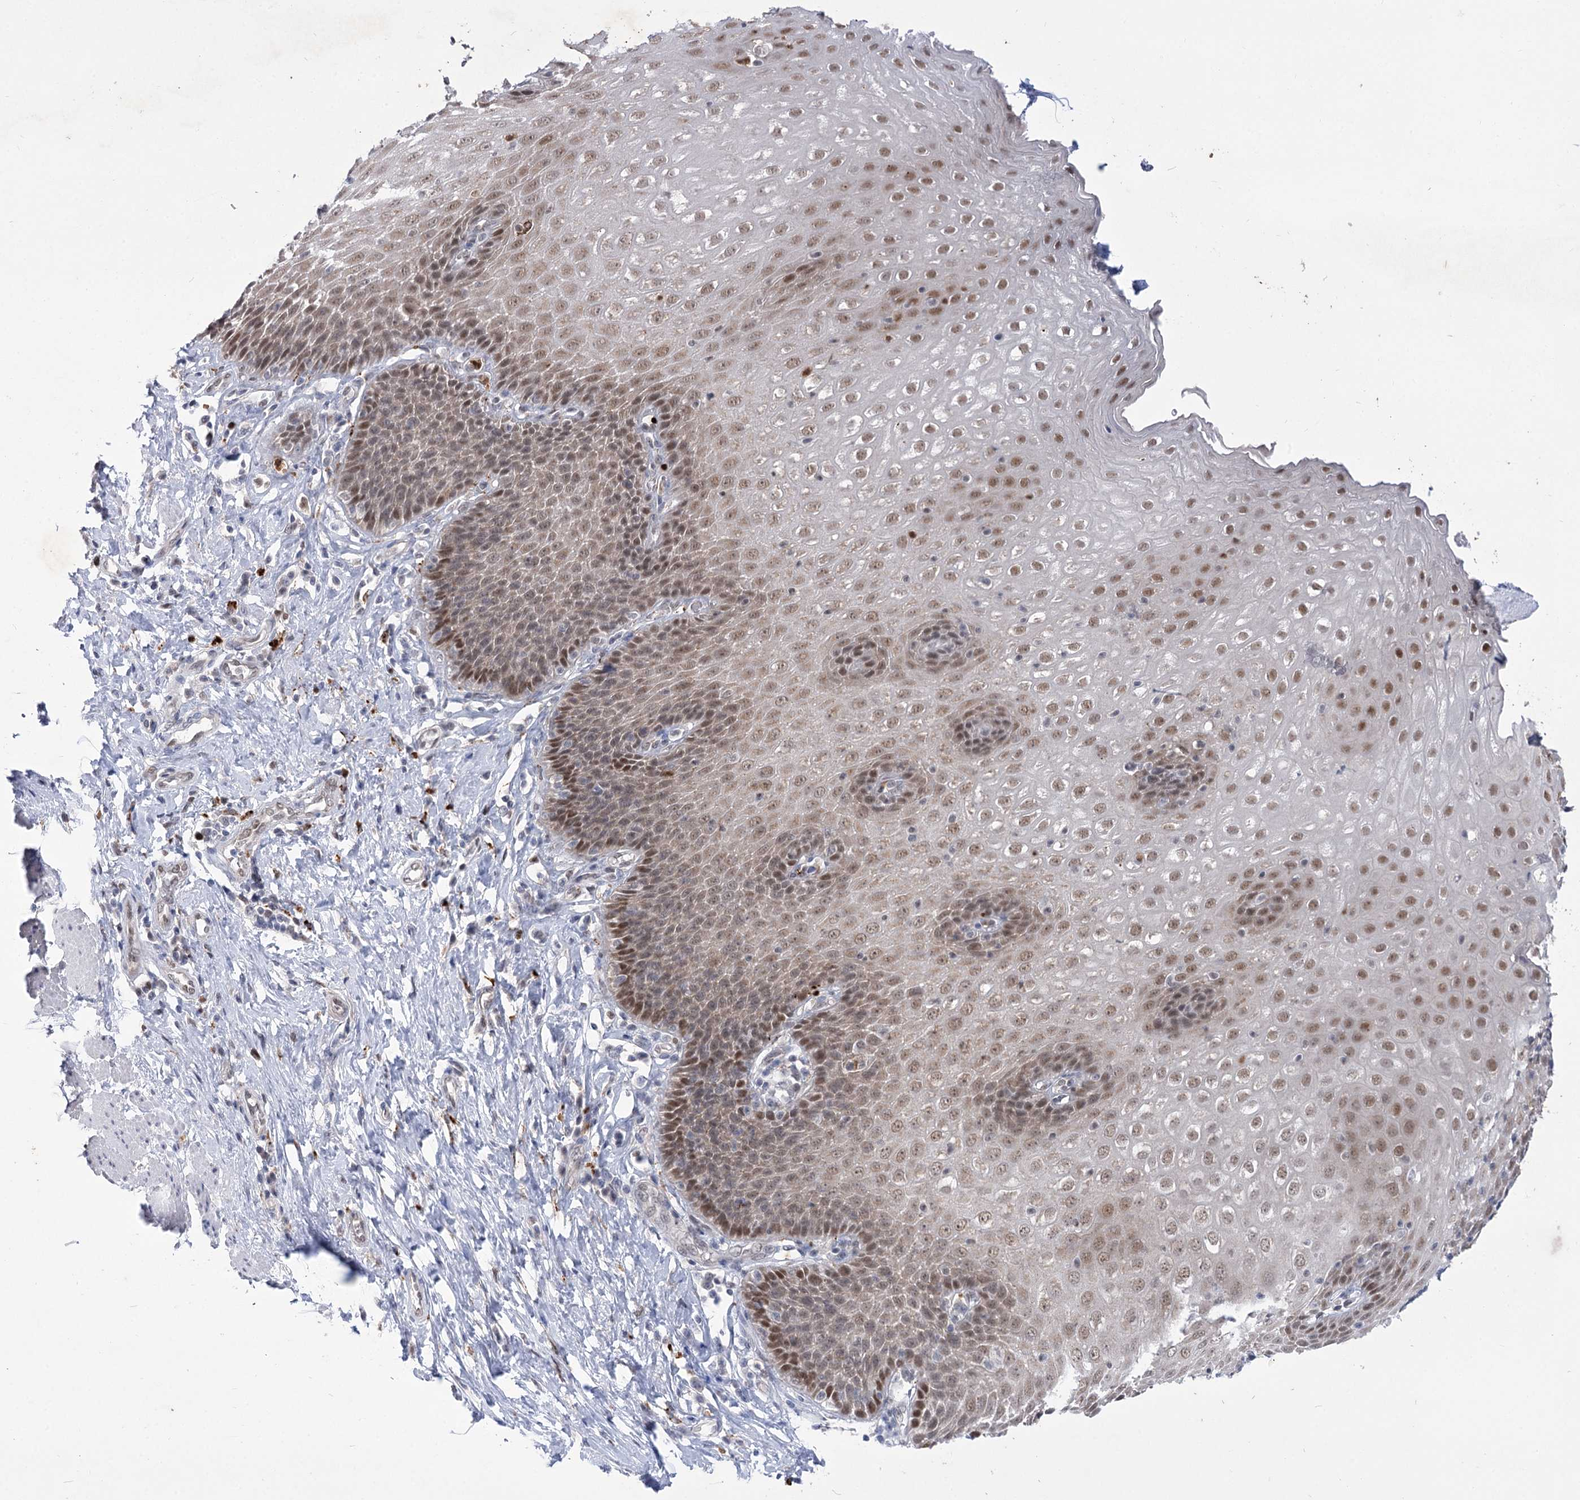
{"staining": {"intensity": "moderate", "quantity": ">75%", "location": "nuclear"}, "tissue": "esophagus", "cell_type": "Squamous epithelial cells", "image_type": "normal", "snomed": [{"axis": "morphology", "description": "Normal tissue, NOS"}, {"axis": "topography", "description": "Esophagus"}], "caption": "The image reveals staining of benign esophagus, revealing moderate nuclear protein expression (brown color) within squamous epithelial cells.", "gene": "SIAE", "patient": {"sex": "female", "age": 61}}